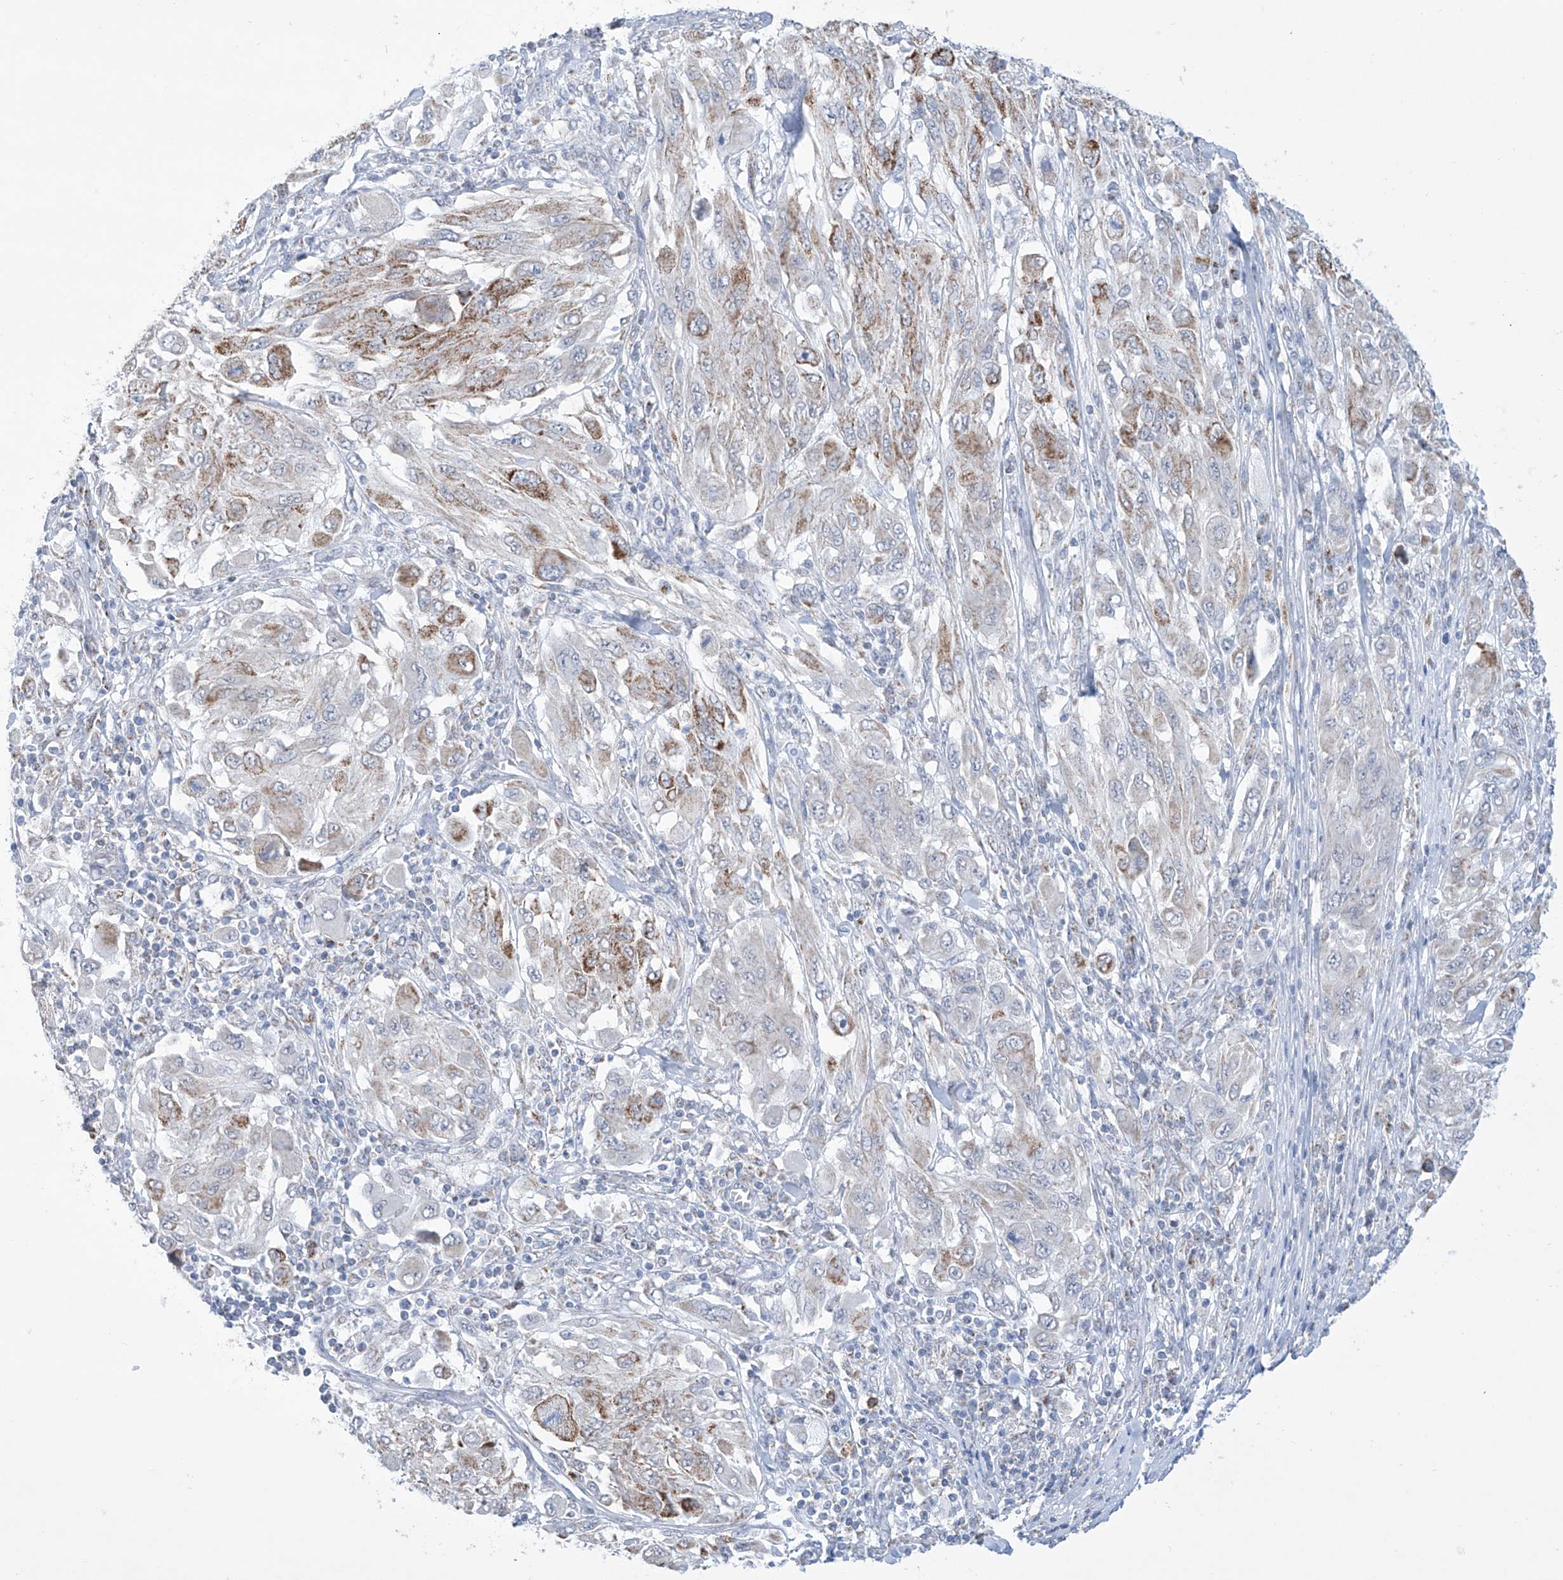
{"staining": {"intensity": "moderate", "quantity": "25%-75%", "location": "cytoplasmic/membranous"}, "tissue": "melanoma", "cell_type": "Tumor cells", "image_type": "cancer", "snomed": [{"axis": "morphology", "description": "Malignant melanoma, NOS"}, {"axis": "topography", "description": "Skin"}], "caption": "DAB (3,3'-diaminobenzidine) immunohistochemical staining of melanoma reveals moderate cytoplasmic/membranous protein expression in about 25%-75% of tumor cells. (brown staining indicates protein expression, while blue staining denotes nuclei).", "gene": "ALDH6A1", "patient": {"sex": "female", "age": 91}}